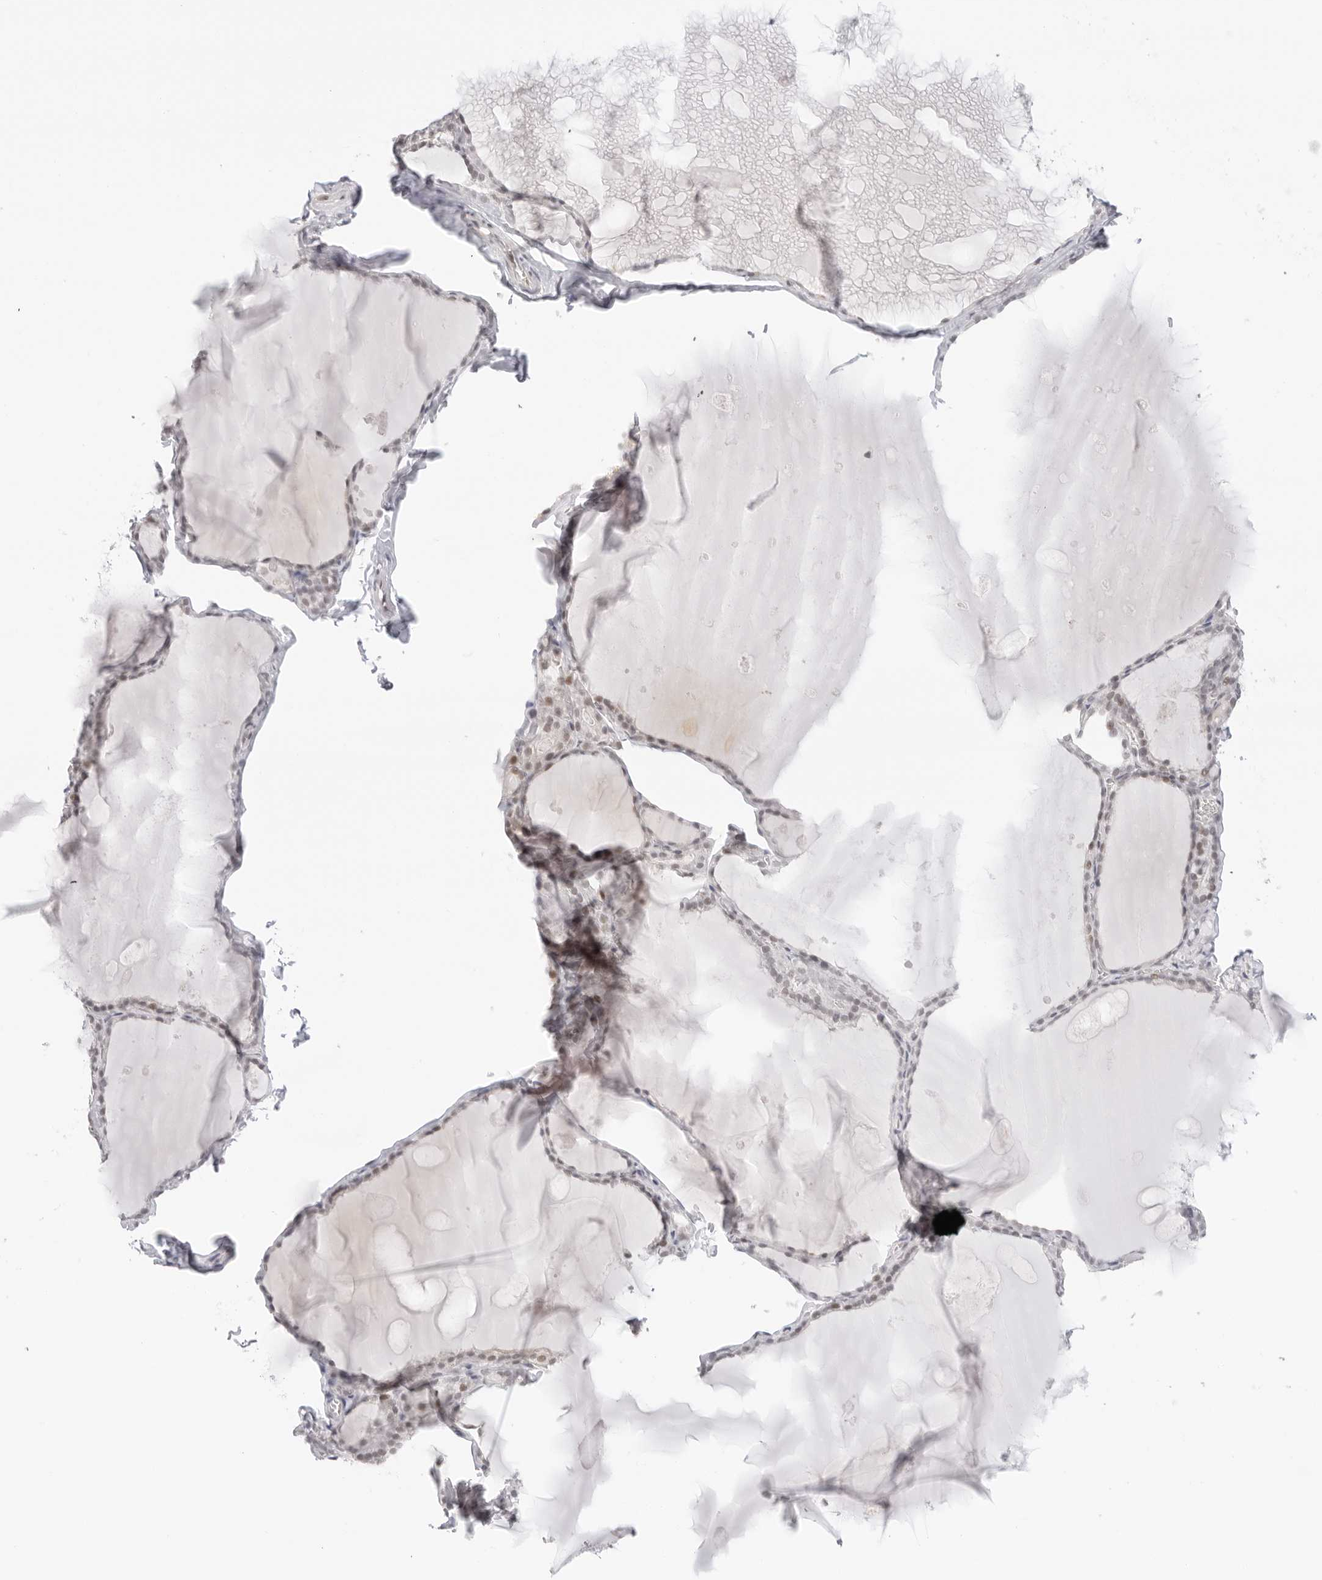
{"staining": {"intensity": "weak", "quantity": "<25%", "location": "nuclear"}, "tissue": "thyroid gland", "cell_type": "Glandular cells", "image_type": "normal", "snomed": [{"axis": "morphology", "description": "Normal tissue, NOS"}, {"axis": "topography", "description": "Thyroid gland"}], "caption": "Protein analysis of normal thyroid gland exhibits no significant staining in glandular cells.", "gene": "TCIM", "patient": {"sex": "male", "age": 56}}